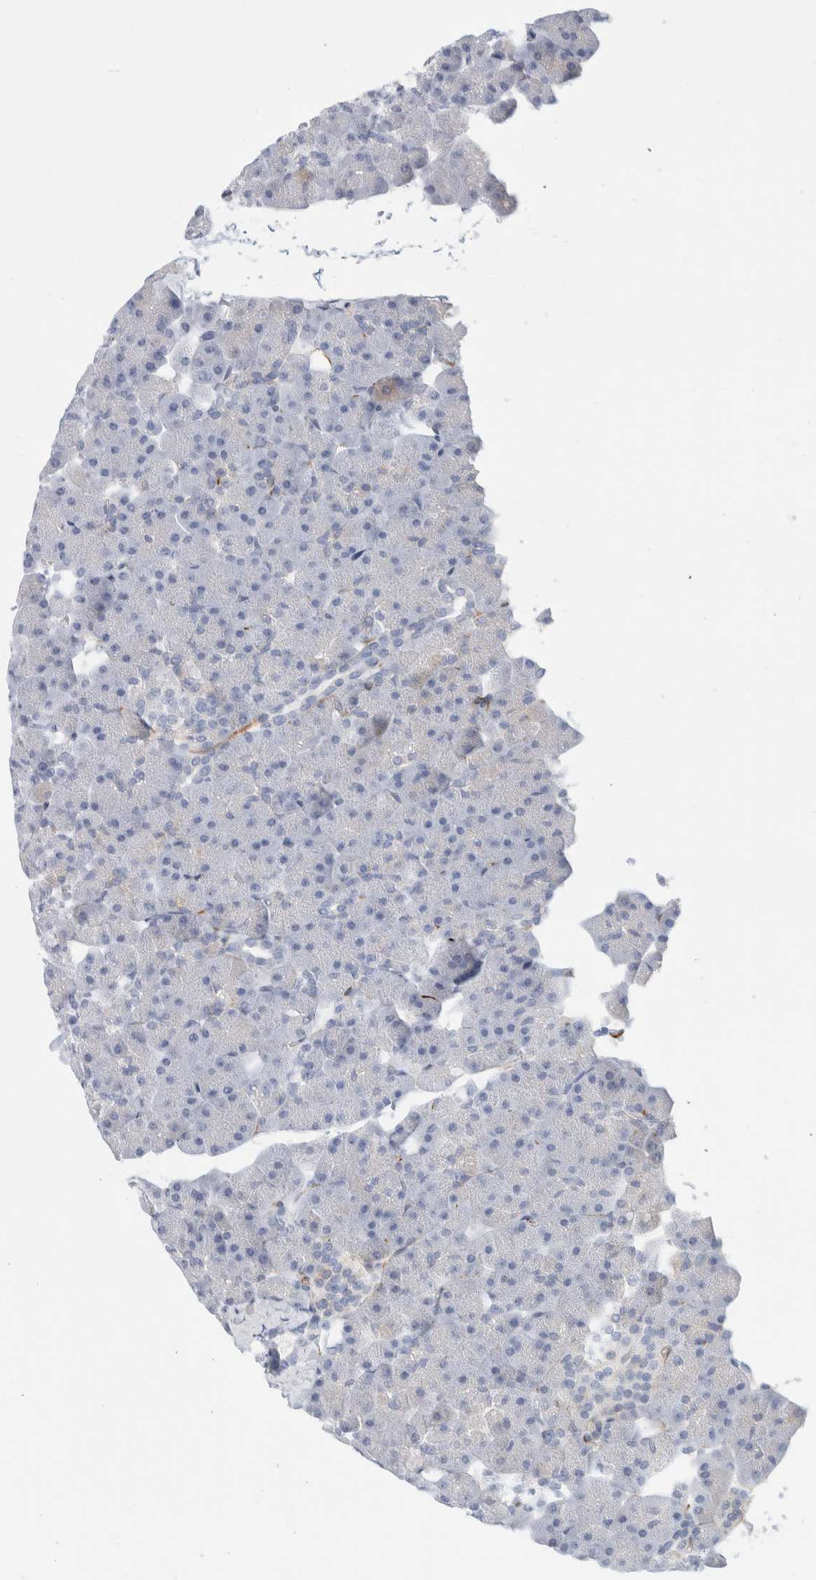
{"staining": {"intensity": "weak", "quantity": "<25%", "location": "cytoplasmic/membranous"}, "tissue": "pancreas", "cell_type": "Exocrine glandular cells", "image_type": "normal", "snomed": [{"axis": "morphology", "description": "Normal tissue, NOS"}, {"axis": "topography", "description": "Pancreas"}], "caption": "High power microscopy micrograph of an immunohistochemistry (IHC) image of benign pancreas, revealing no significant staining in exocrine glandular cells.", "gene": "ATCAY", "patient": {"sex": "male", "age": 35}}